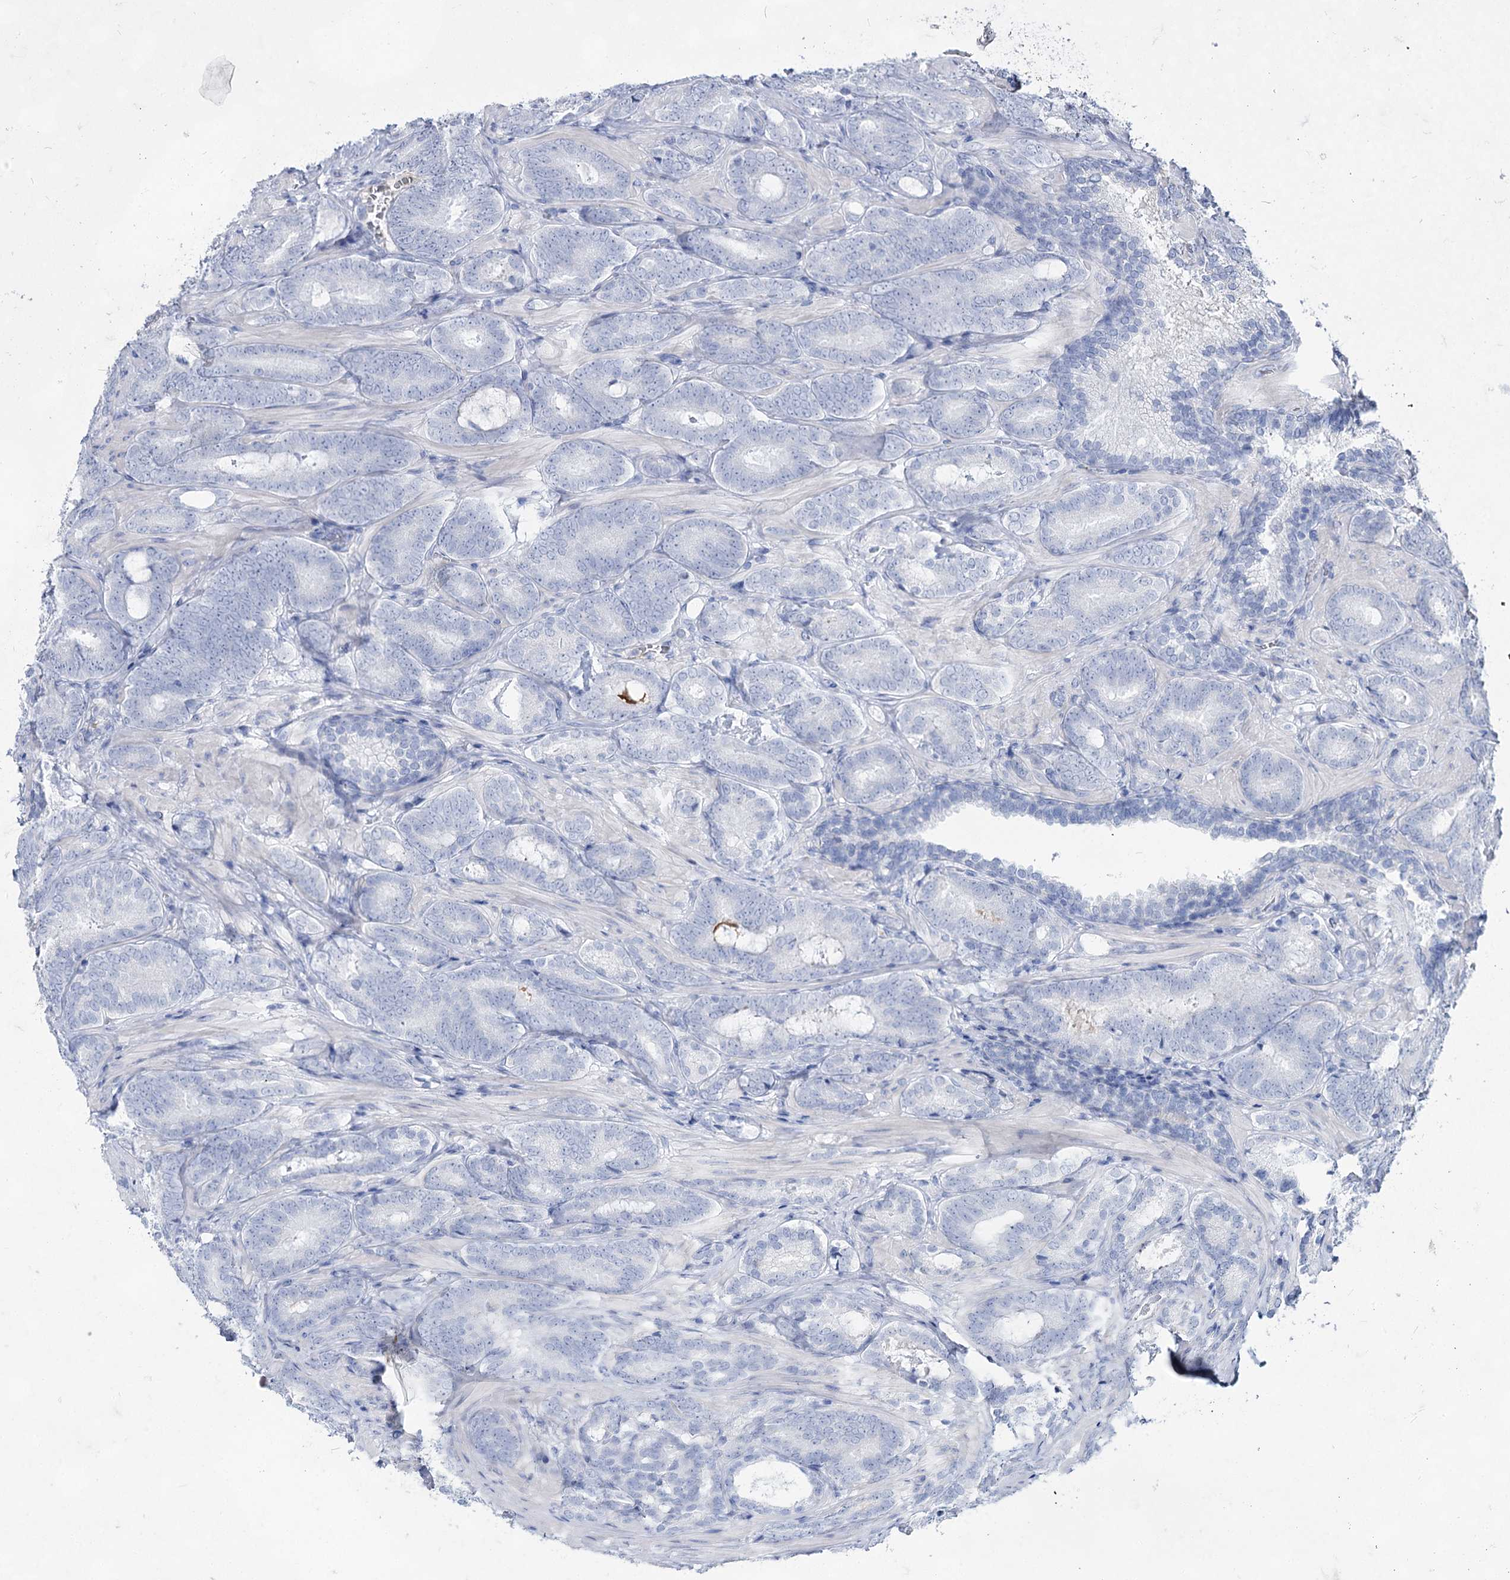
{"staining": {"intensity": "negative", "quantity": "none", "location": "none"}, "tissue": "prostate cancer", "cell_type": "Tumor cells", "image_type": "cancer", "snomed": [{"axis": "morphology", "description": "Adenocarcinoma, Low grade"}, {"axis": "topography", "description": "Prostate"}], "caption": "The immunohistochemistry (IHC) micrograph has no significant expression in tumor cells of prostate adenocarcinoma (low-grade) tissue.", "gene": "ACRV1", "patient": {"sex": "male", "age": 60}}